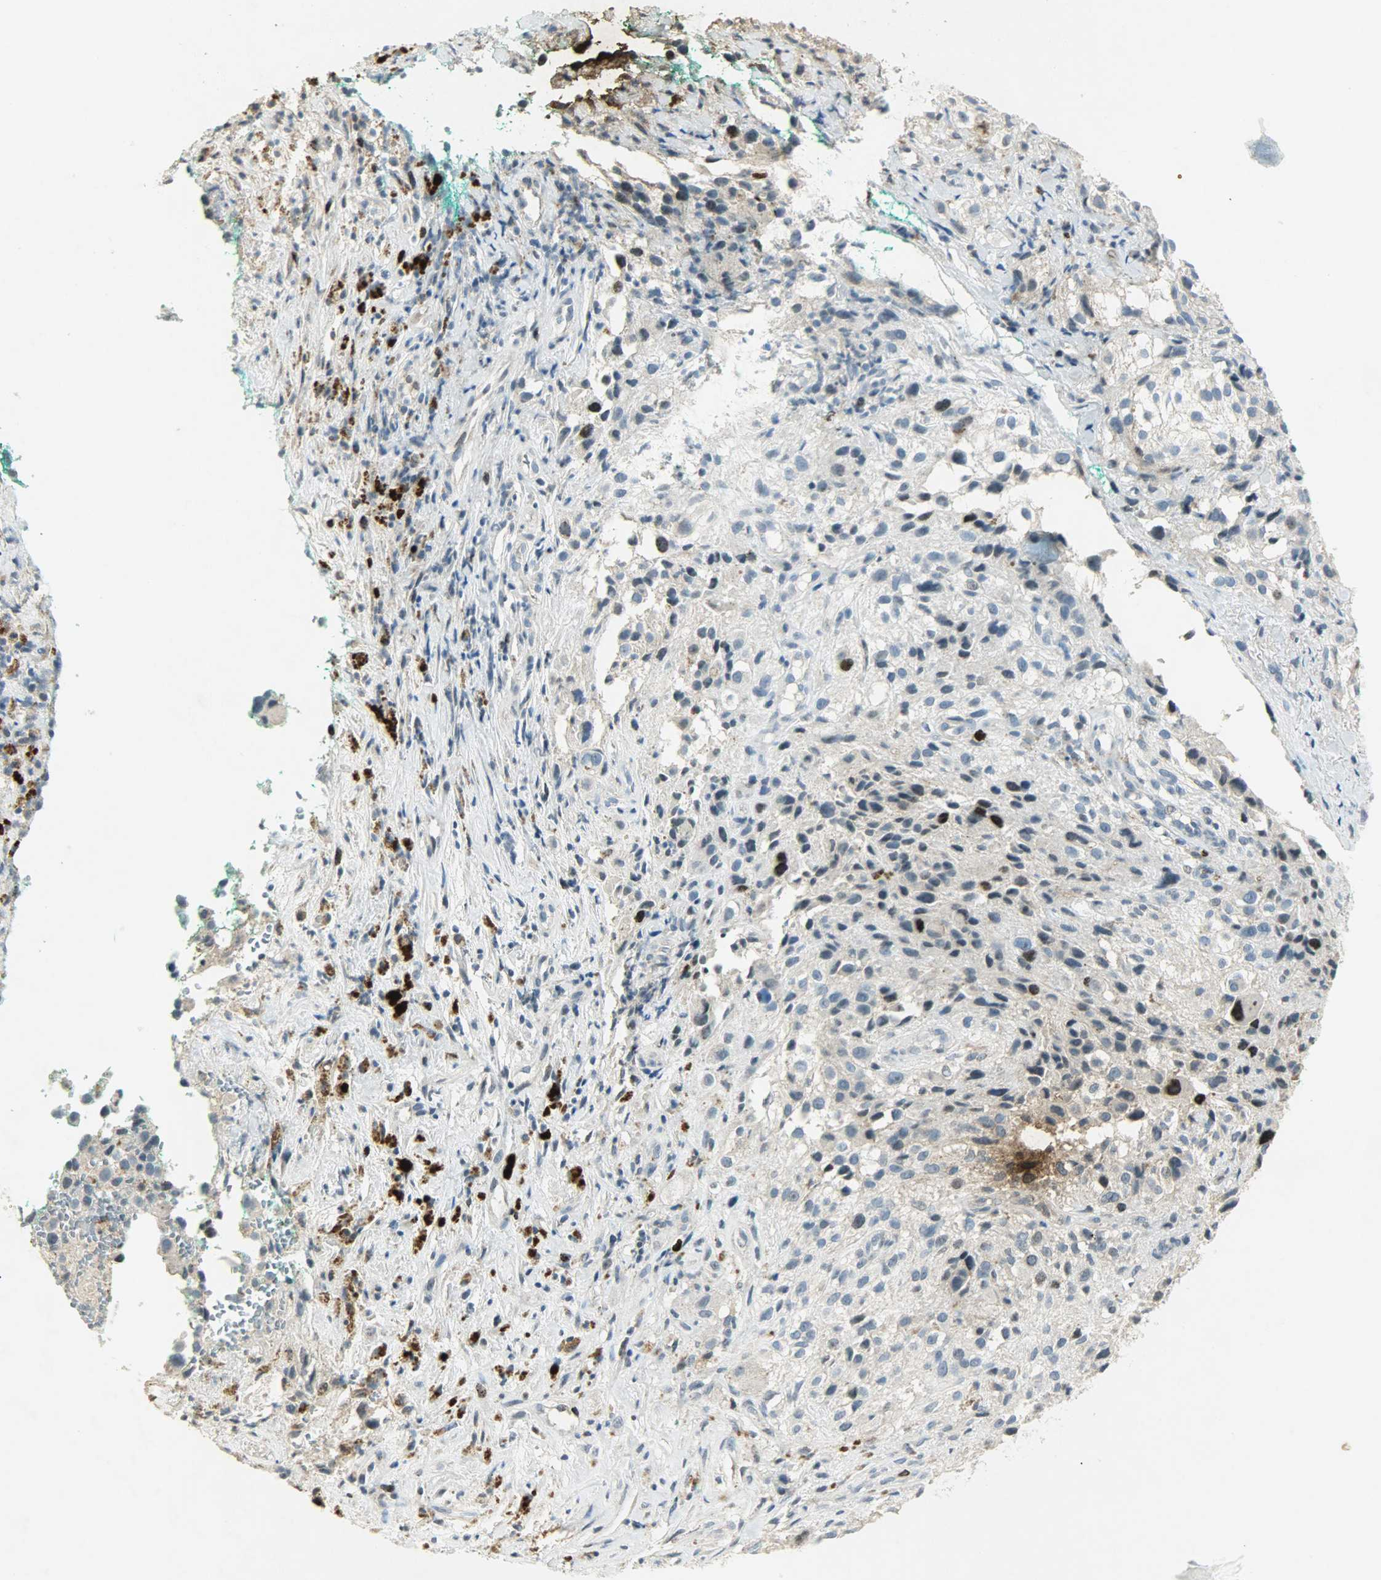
{"staining": {"intensity": "moderate", "quantity": "<25%", "location": "nuclear"}, "tissue": "melanoma", "cell_type": "Tumor cells", "image_type": "cancer", "snomed": [{"axis": "morphology", "description": "Necrosis, NOS"}, {"axis": "morphology", "description": "Malignant melanoma, NOS"}, {"axis": "topography", "description": "Skin"}], "caption": "Protein staining displays moderate nuclear expression in approximately <25% of tumor cells in melanoma. (Brightfield microscopy of DAB IHC at high magnification).", "gene": "AURKB", "patient": {"sex": "female", "age": 87}}